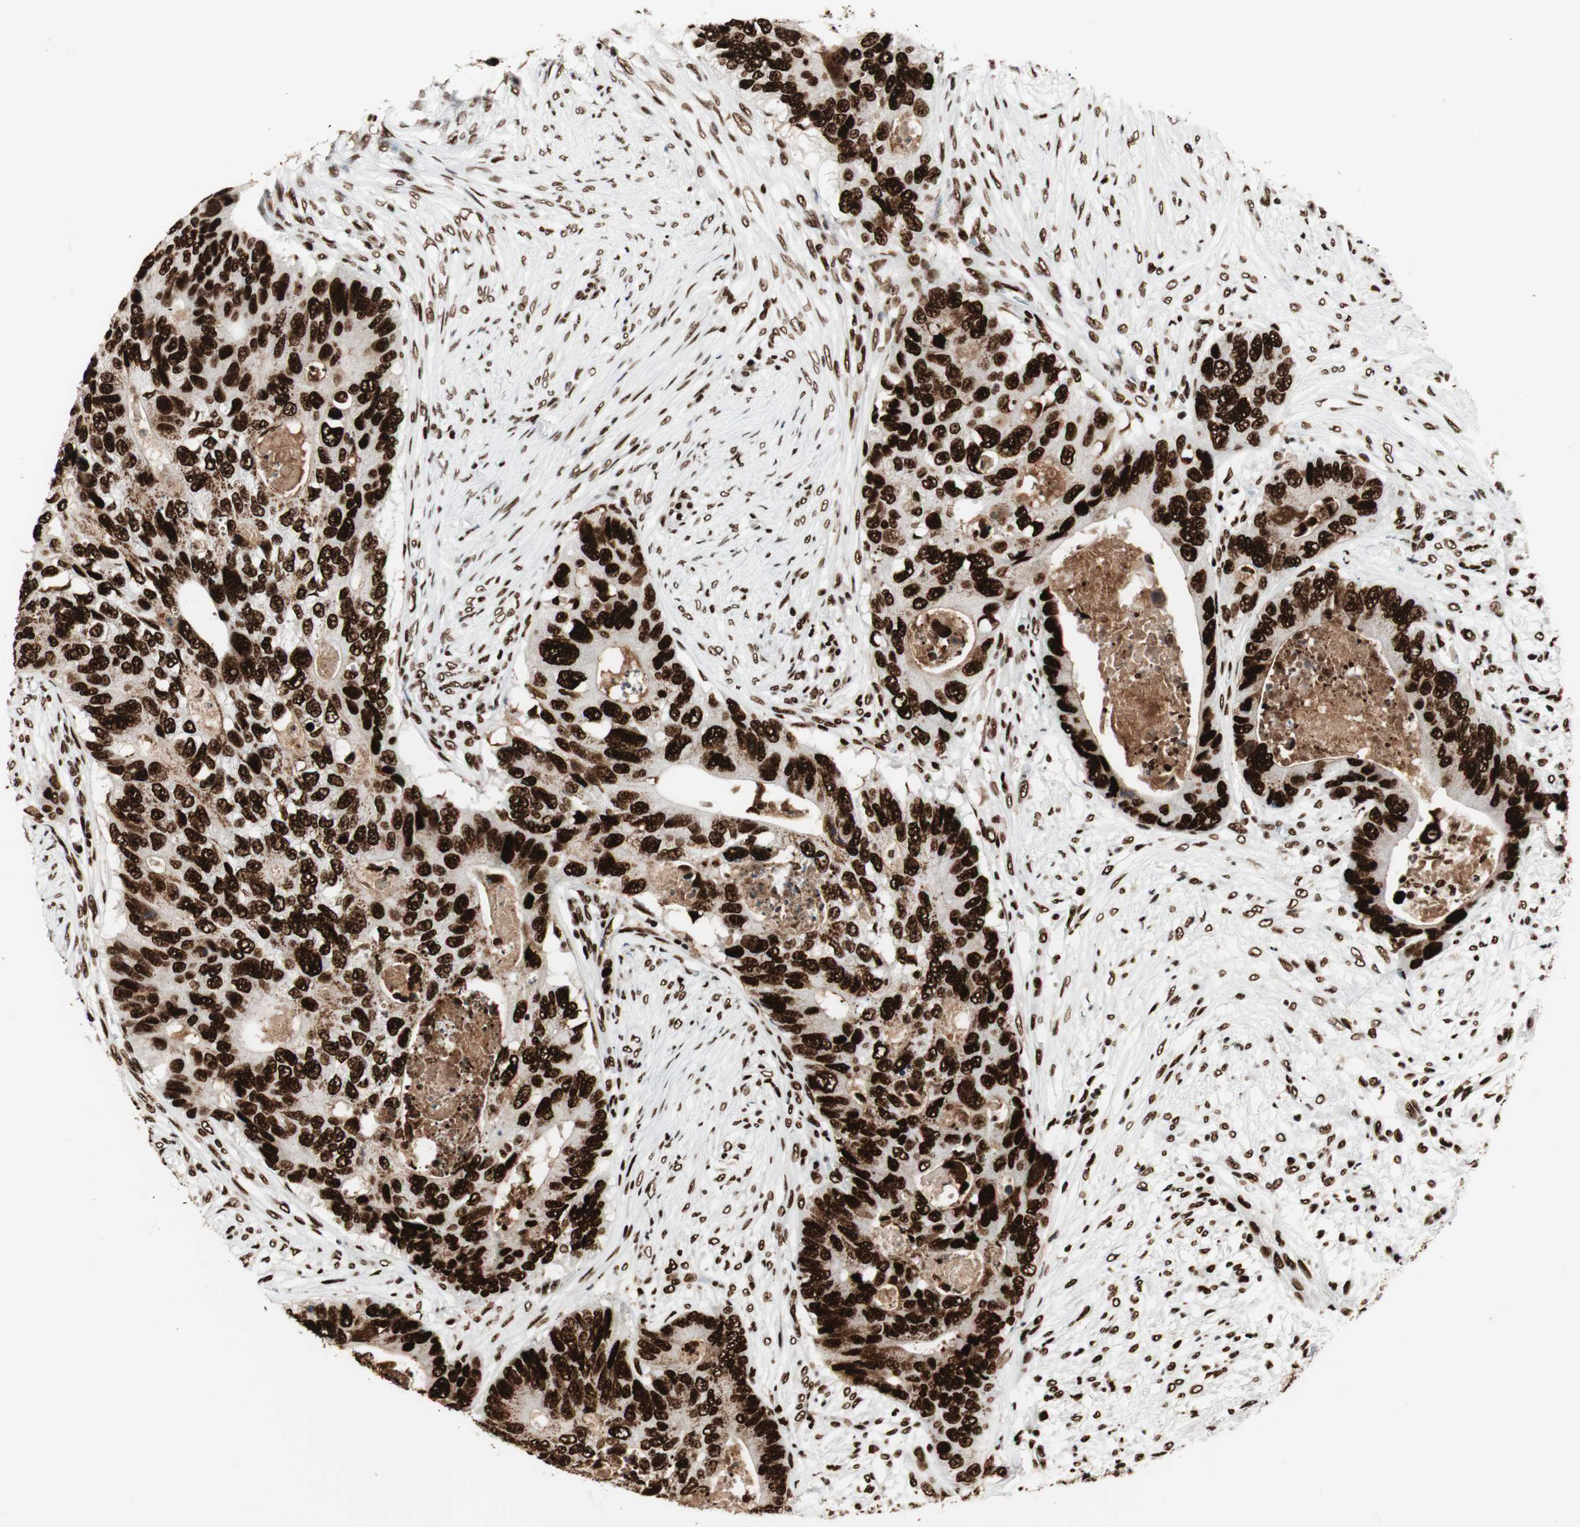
{"staining": {"intensity": "strong", "quantity": ">75%", "location": "nuclear"}, "tissue": "colorectal cancer", "cell_type": "Tumor cells", "image_type": "cancer", "snomed": [{"axis": "morphology", "description": "Adenocarcinoma, NOS"}, {"axis": "topography", "description": "Colon"}], "caption": "Colorectal cancer was stained to show a protein in brown. There is high levels of strong nuclear expression in approximately >75% of tumor cells. (brown staining indicates protein expression, while blue staining denotes nuclei).", "gene": "PSME3", "patient": {"sex": "male", "age": 71}}